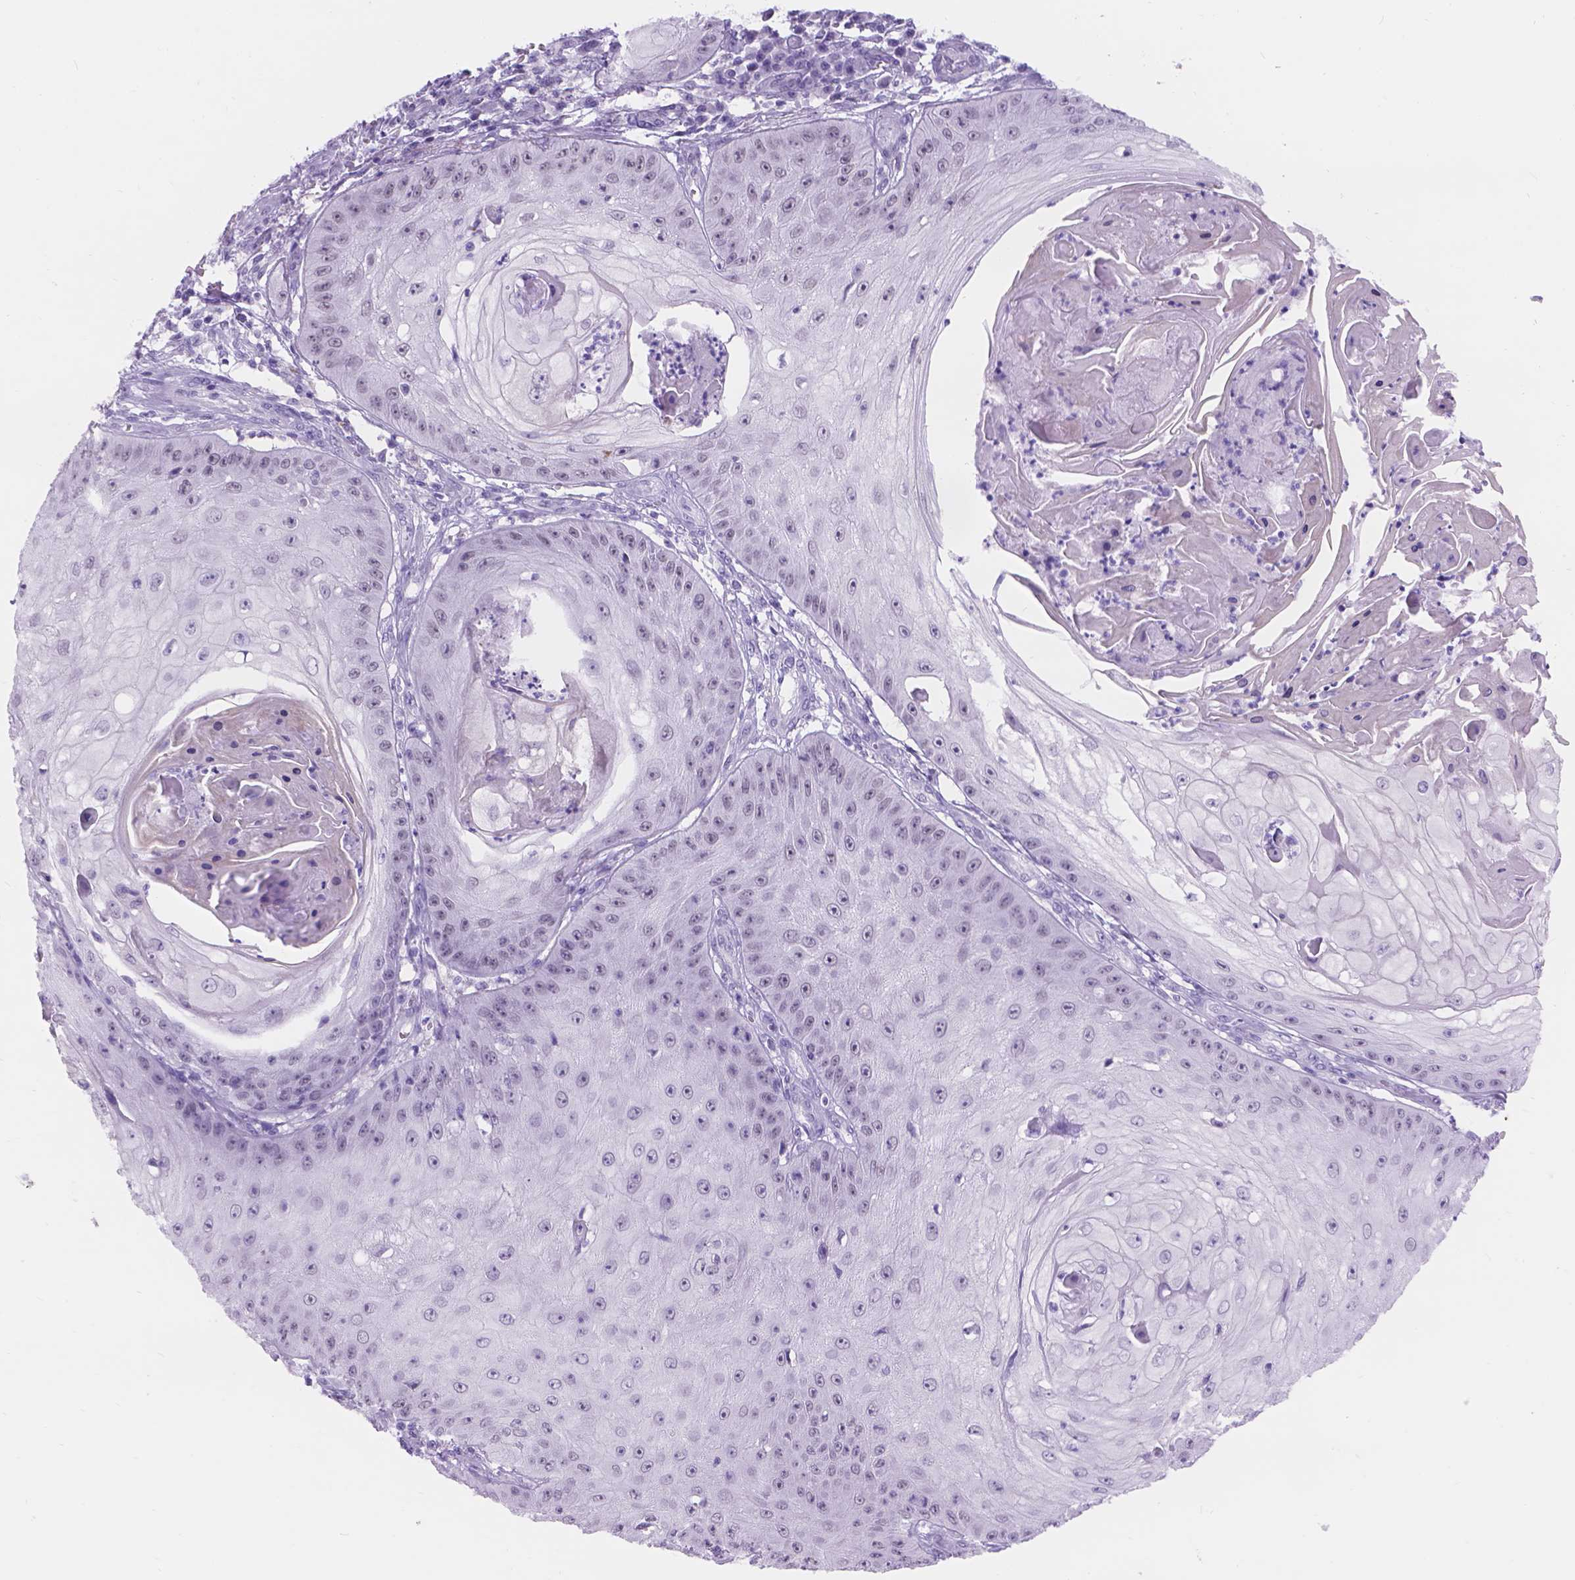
{"staining": {"intensity": "negative", "quantity": "none", "location": "none"}, "tissue": "skin cancer", "cell_type": "Tumor cells", "image_type": "cancer", "snomed": [{"axis": "morphology", "description": "Squamous cell carcinoma, NOS"}, {"axis": "topography", "description": "Skin"}], "caption": "Immunohistochemical staining of human skin squamous cell carcinoma exhibits no significant positivity in tumor cells. Brightfield microscopy of immunohistochemistry (IHC) stained with DAB (3,3'-diaminobenzidine) (brown) and hematoxylin (blue), captured at high magnification.", "gene": "DCC", "patient": {"sex": "male", "age": 70}}